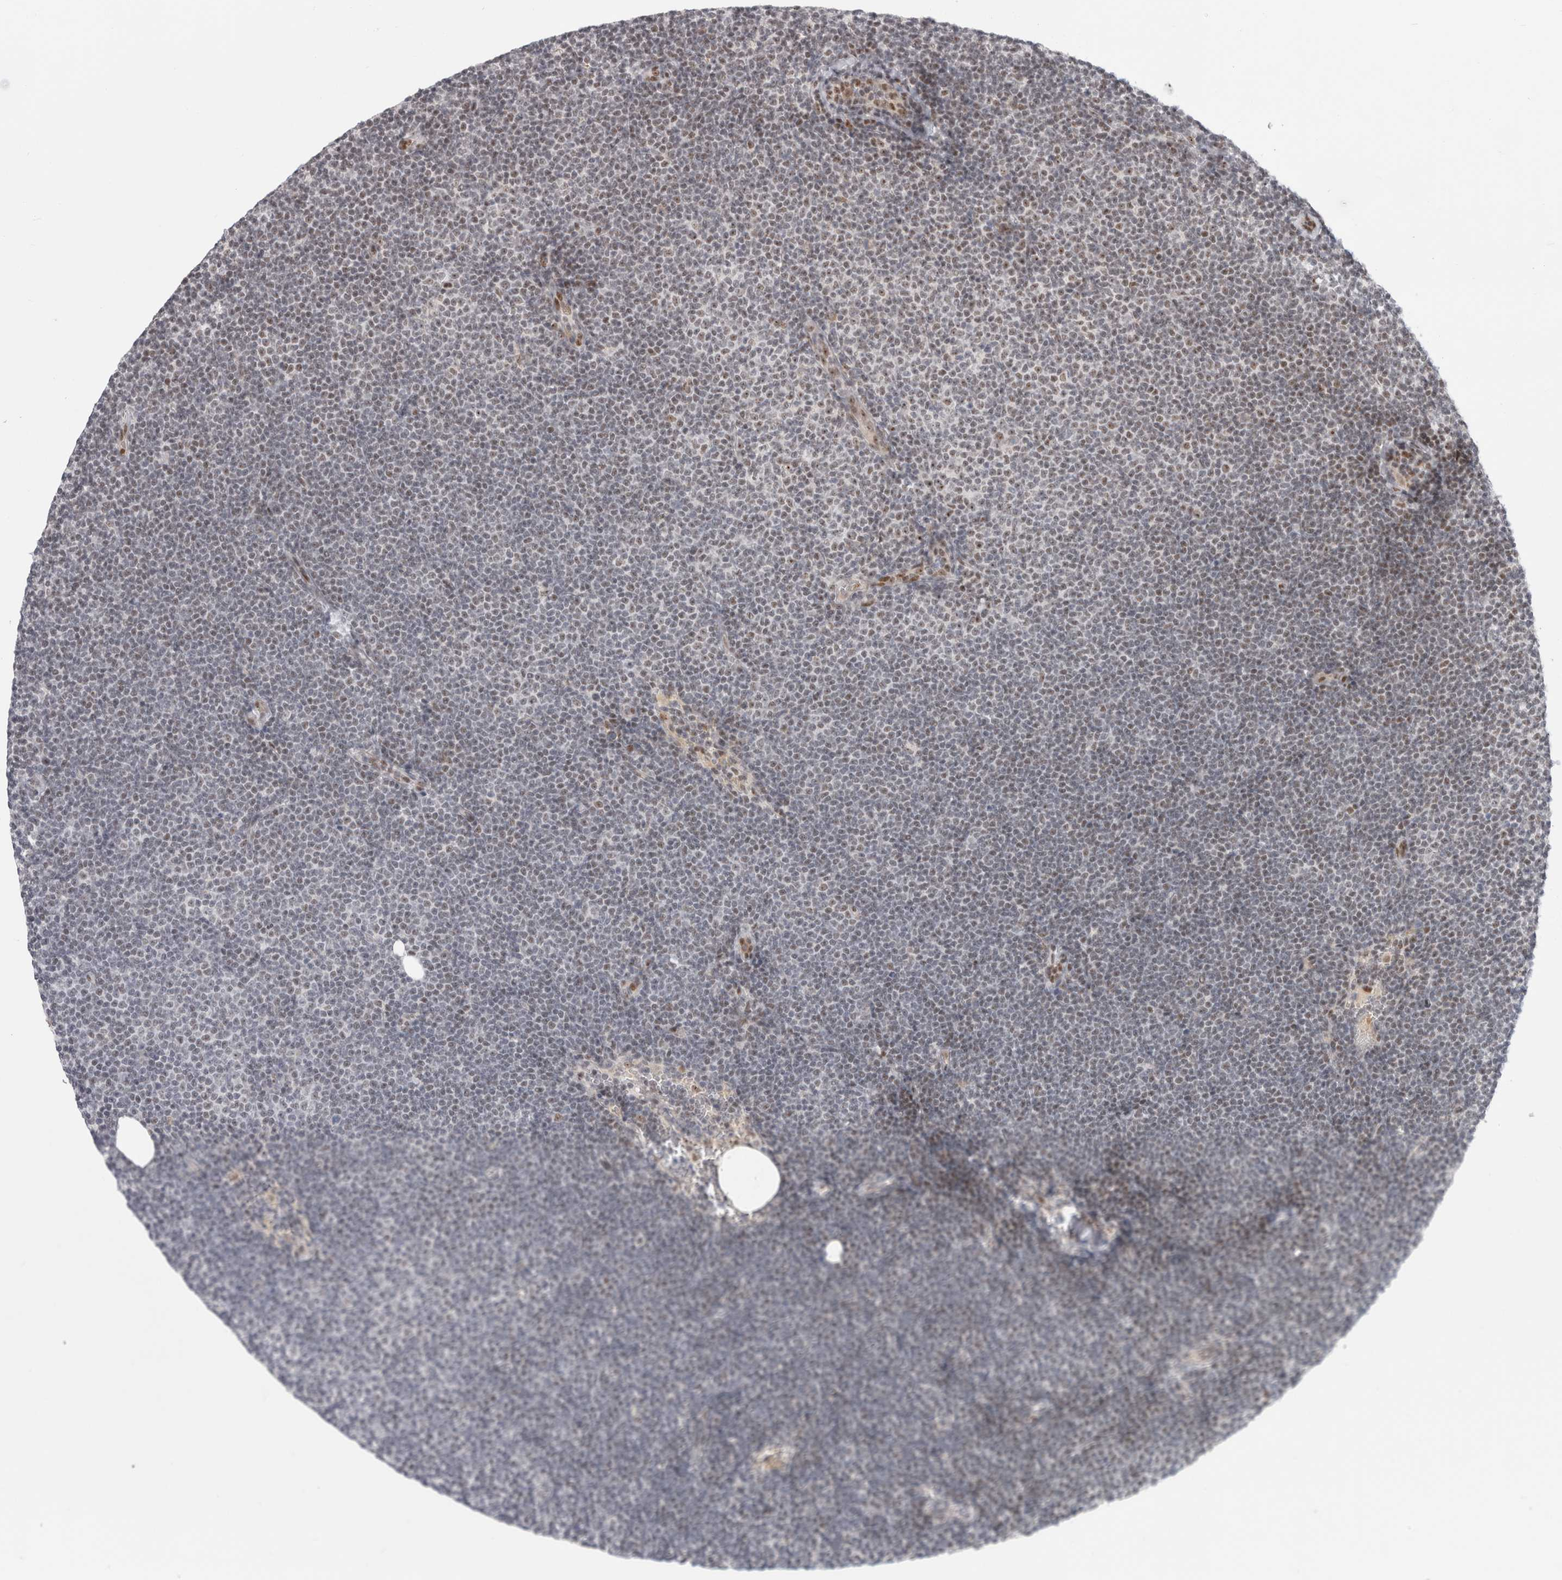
{"staining": {"intensity": "weak", "quantity": "<25%", "location": "nuclear"}, "tissue": "lymphoma", "cell_type": "Tumor cells", "image_type": "cancer", "snomed": [{"axis": "morphology", "description": "Malignant lymphoma, non-Hodgkin's type, Low grade"}, {"axis": "topography", "description": "Lymph node"}], "caption": "Tumor cells show no significant staining in lymphoma.", "gene": "SENP6", "patient": {"sex": "female", "age": 53}}